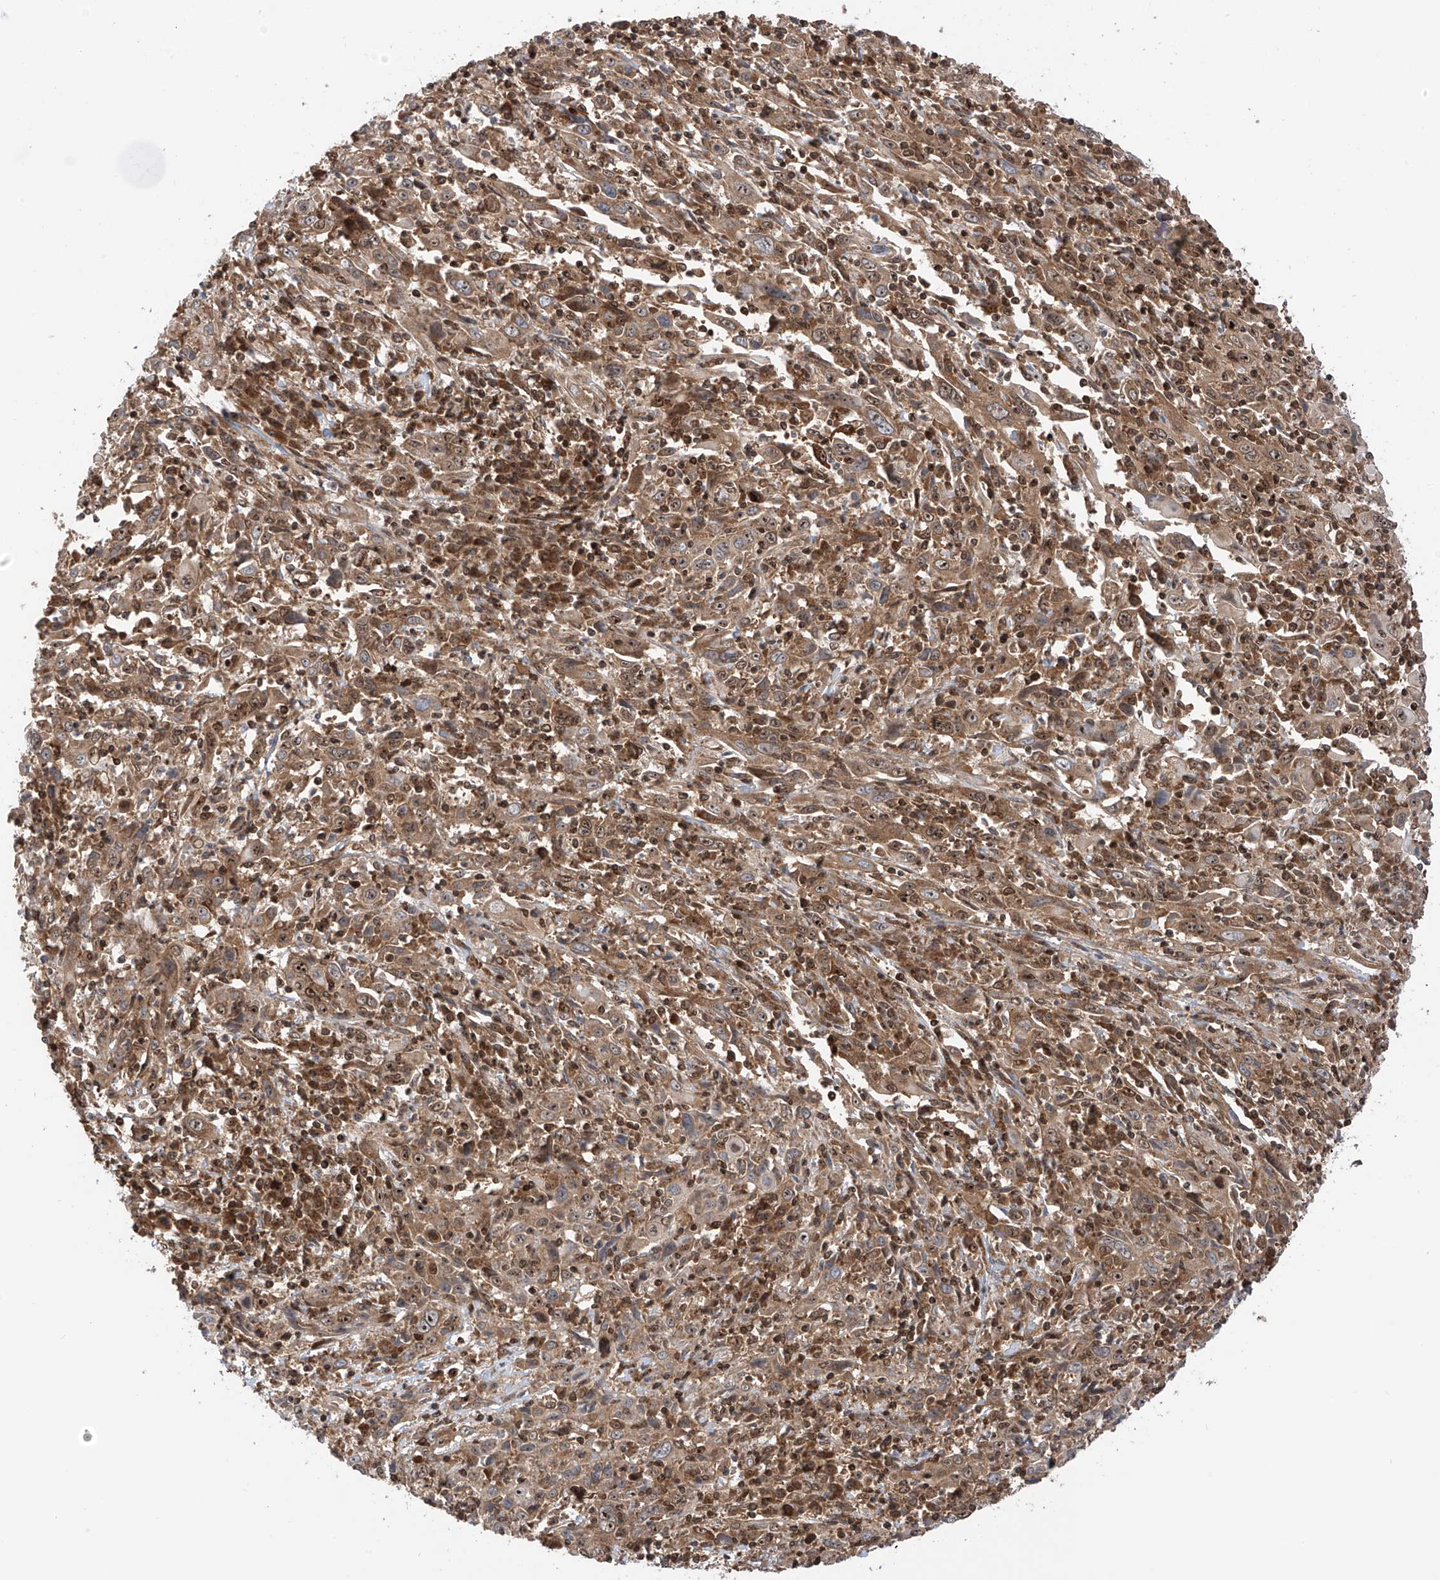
{"staining": {"intensity": "moderate", "quantity": ">75%", "location": "cytoplasmic/membranous,nuclear"}, "tissue": "cervical cancer", "cell_type": "Tumor cells", "image_type": "cancer", "snomed": [{"axis": "morphology", "description": "Squamous cell carcinoma, NOS"}, {"axis": "topography", "description": "Cervix"}], "caption": "Cervical cancer was stained to show a protein in brown. There is medium levels of moderate cytoplasmic/membranous and nuclear expression in about >75% of tumor cells.", "gene": "C1orf131", "patient": {"sex": "female", "age": 46}}